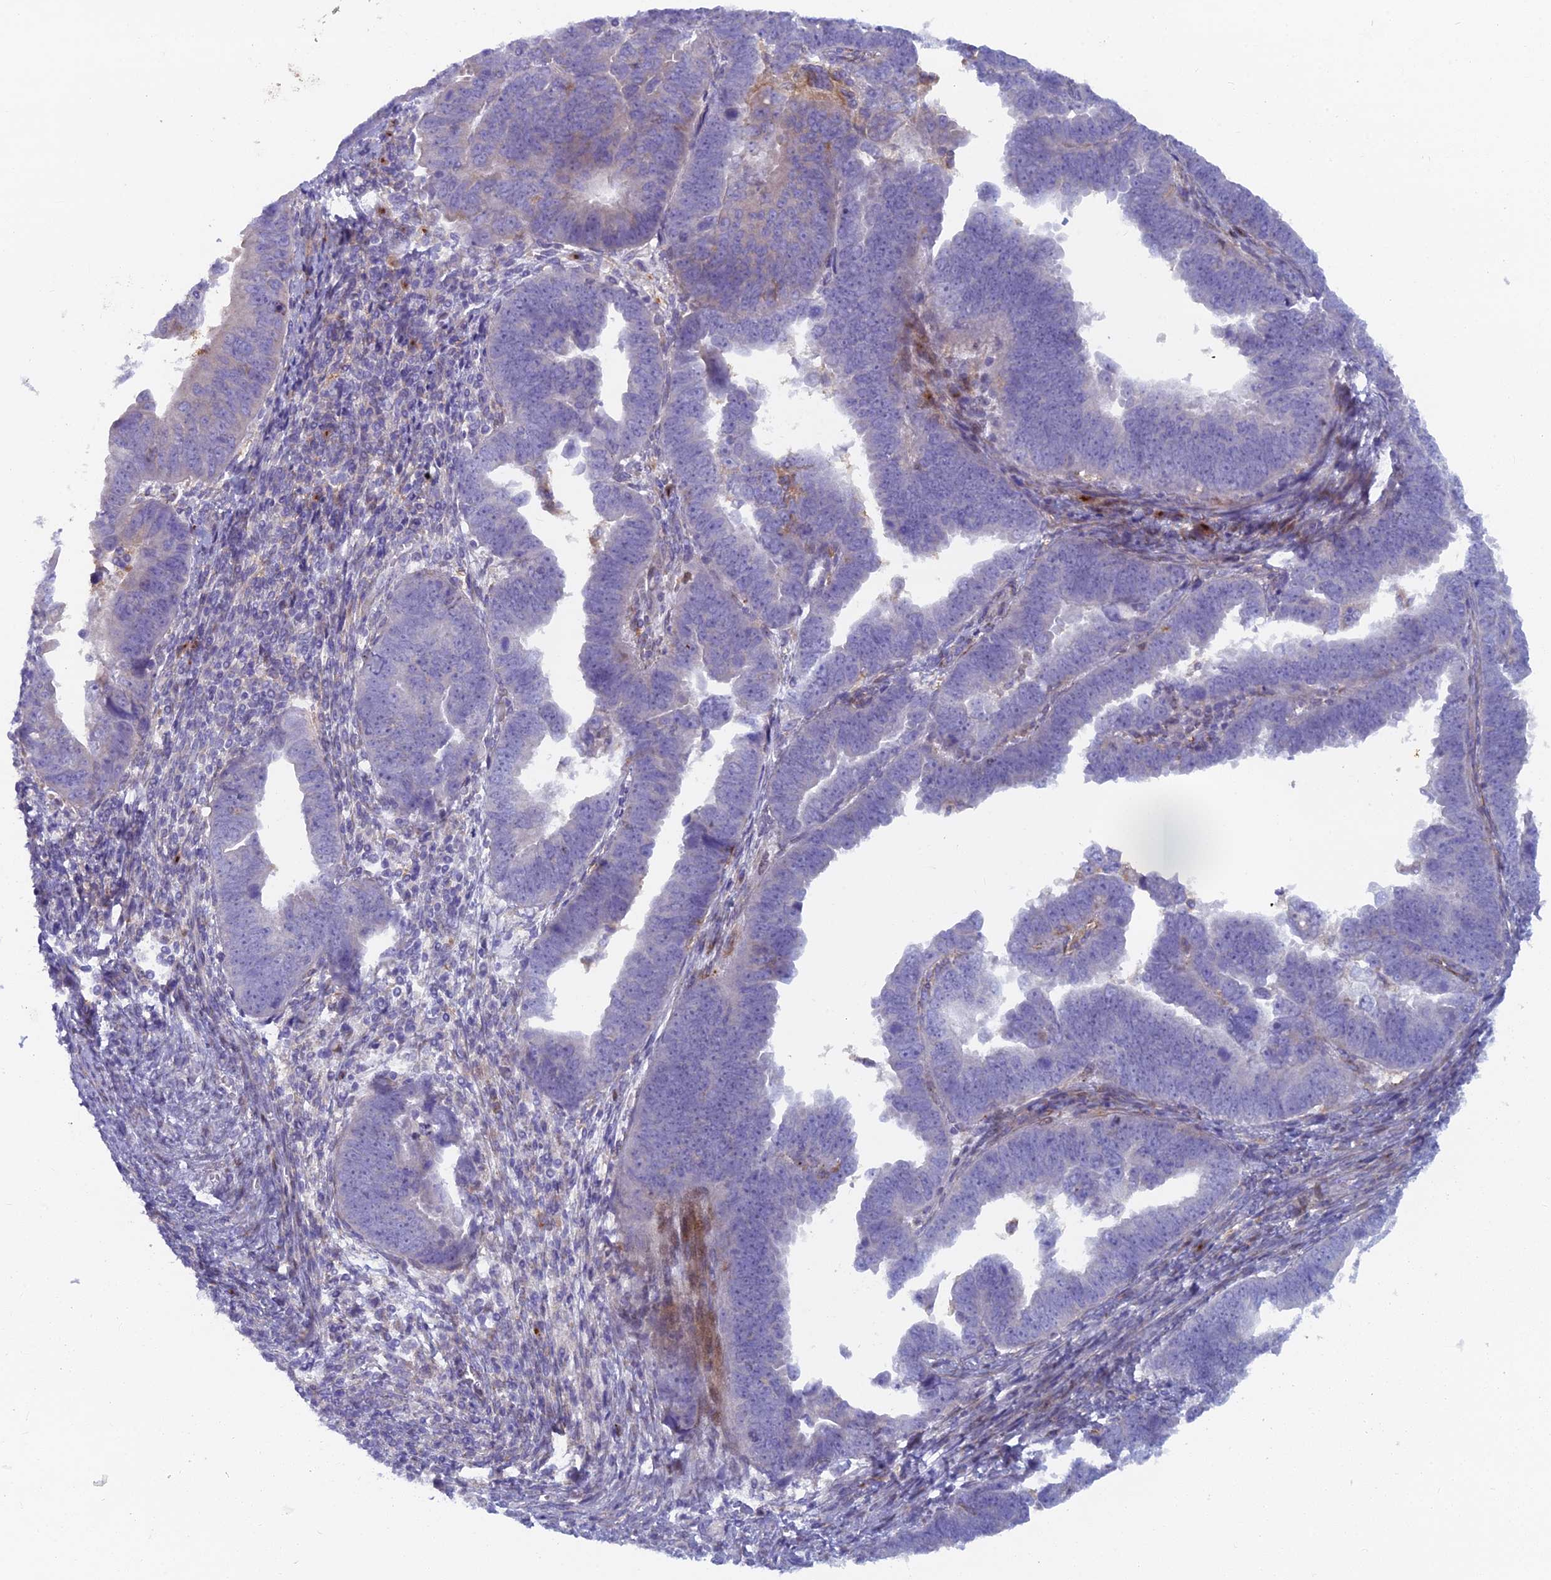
{"staining": {"intensity": "negative", "quantity": "none", "location": "none"}, "tissue": "endometrial cancer", "cell_type": "Tumor cells", "image_type": "cancer", "snomed": [{"axis": "morphology", "description": "Adenocarcinoma, NOS"}, {"axis": "topography", "description": "Endometrium"}], "caption": "This is an immunohistochemistry image of human endometrial cancer. There is no staining in tumor cells.", "gene": "B9D2", "patient": {"sex": "female", "age": 75}}